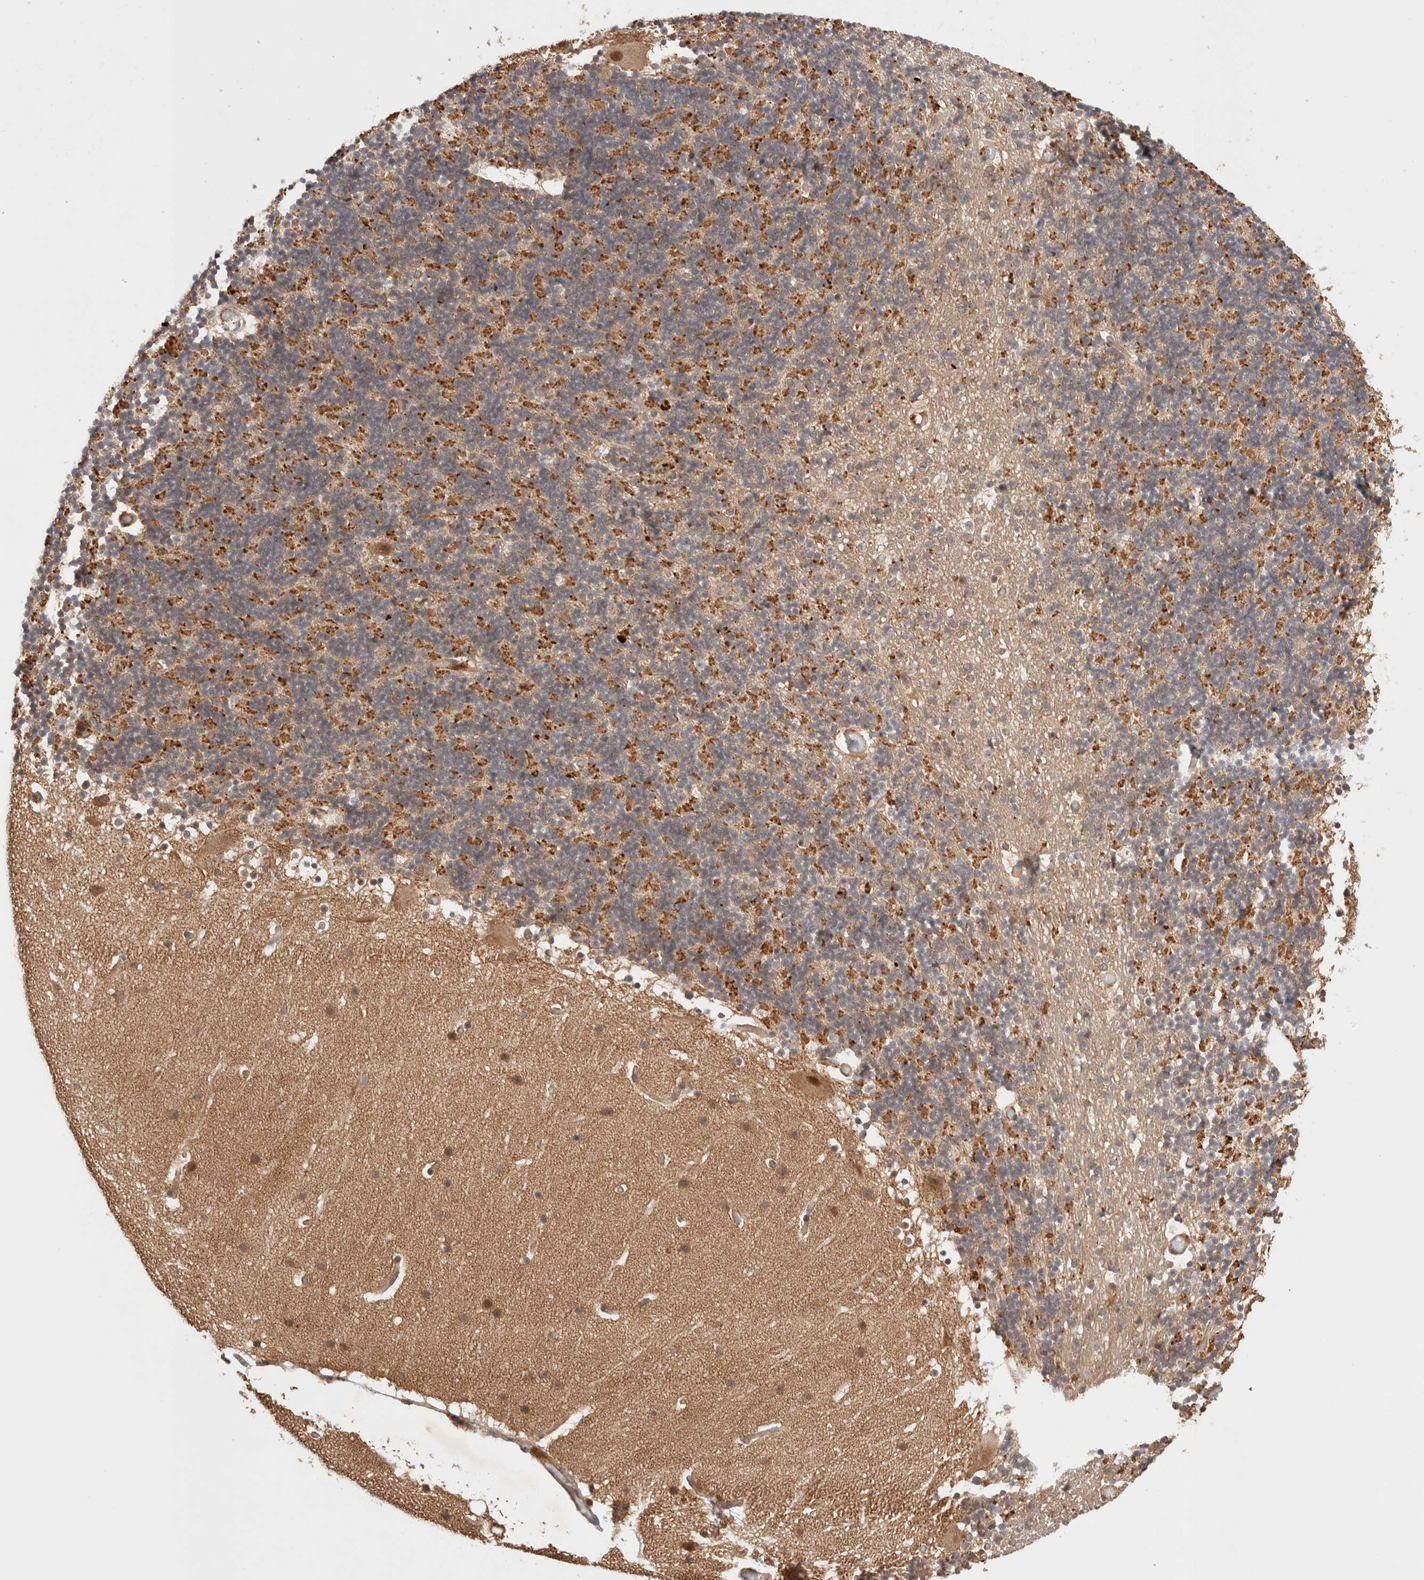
{"staining": {"intensity": "strong", "quantity": "25%-75%", "location": "cytoplasmic/membranous"}, "tissue": "cerebellum", "cell_type": "Cells in granular layer", "image_type": "normal", "snomed": [{"axis": "morphology", "description": "Normal tissue, NOS"}, {"axis": "topography", "description": "Cerebellum"}], "caption": "Benign cerebellum shows strong cytoplasmic/membranous expression in about 25%-75% of cells in granular layer.", "gene": "SIKE1", "patient": {"sex": "male", "age": 57}}